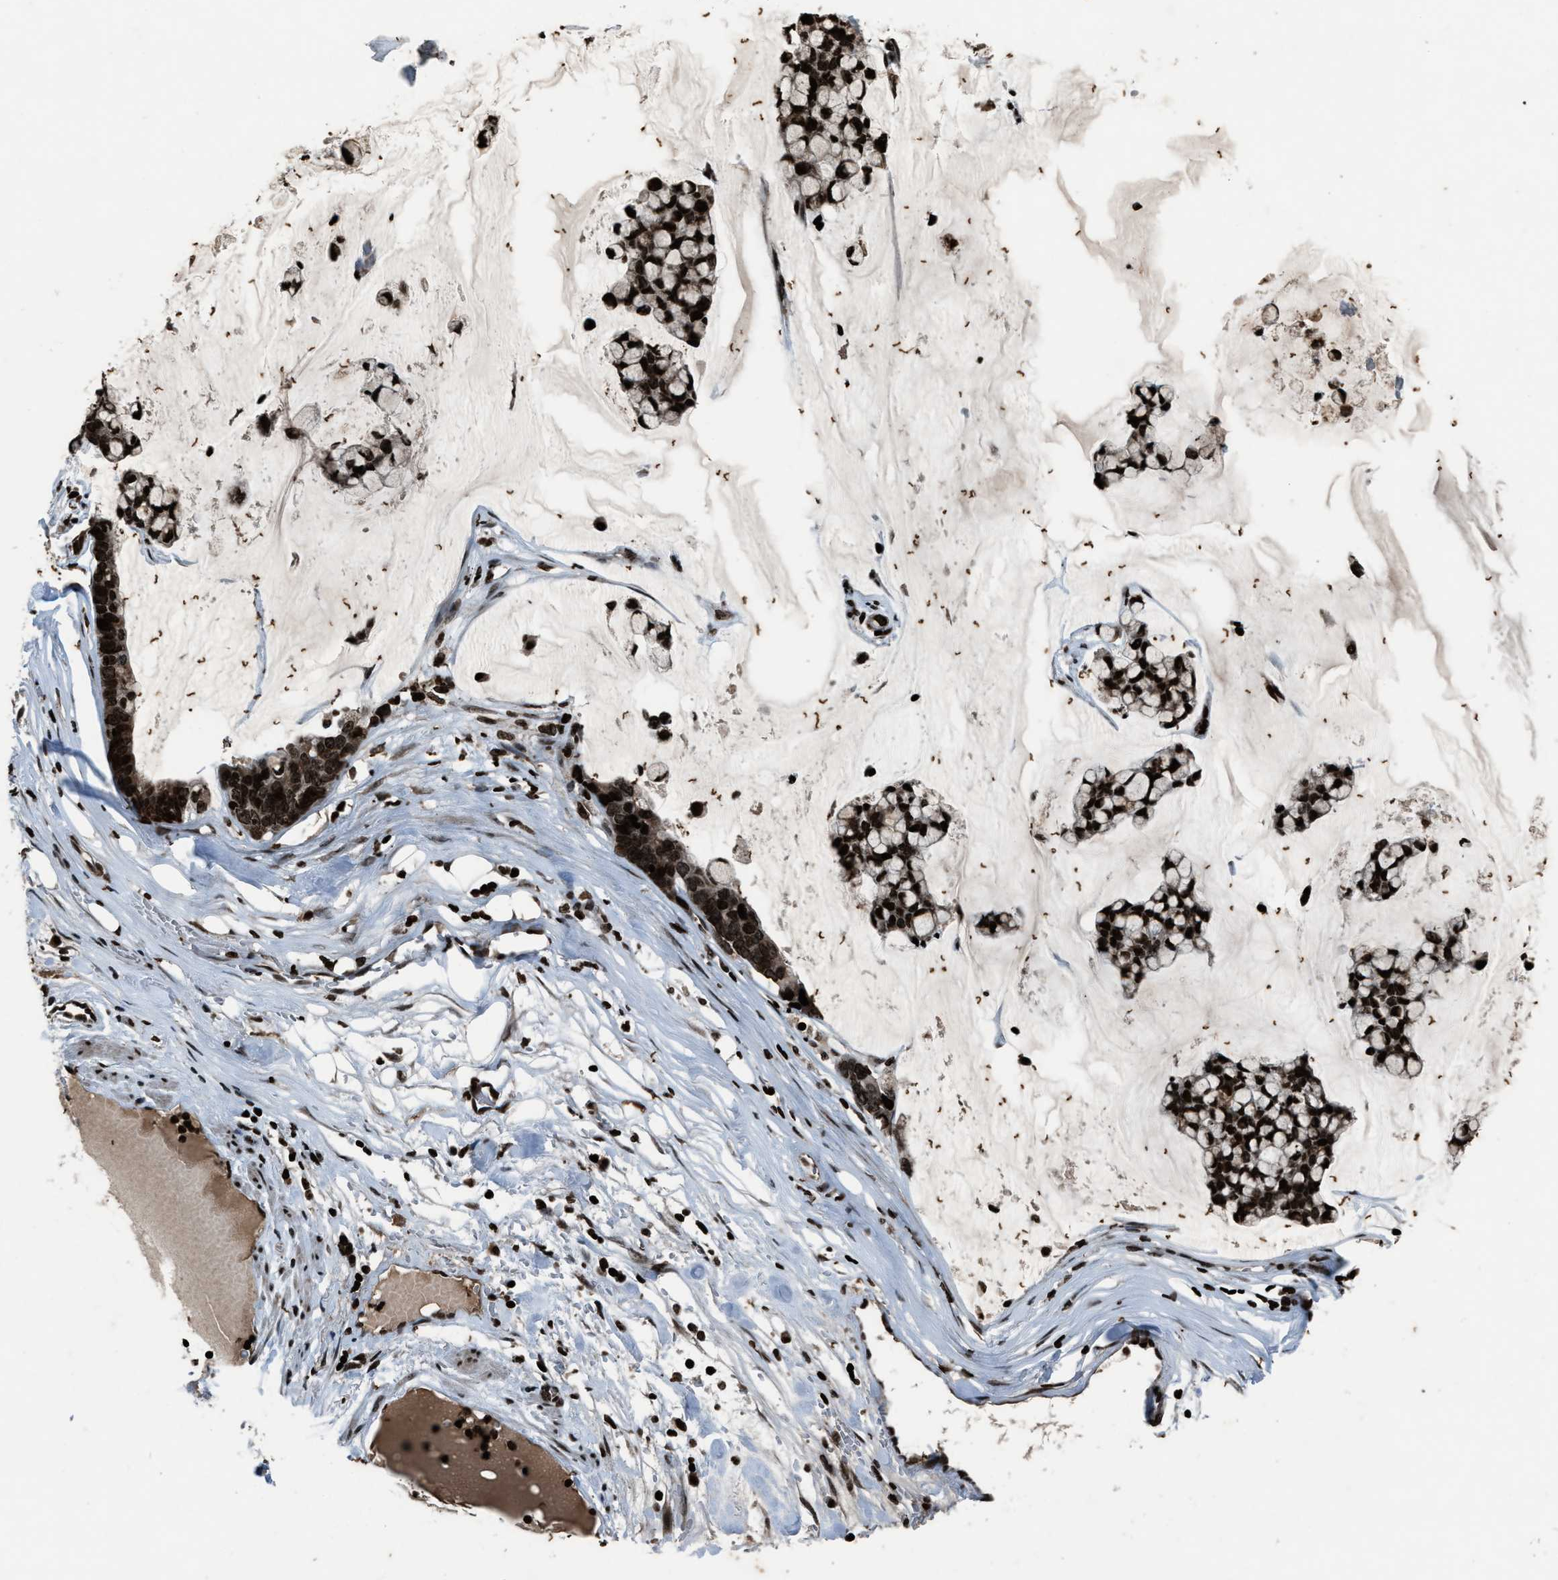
{"staining": {"intensity": "strong", "quantity": ">75%", "location": "nuclear"}, "tissue": "stomach cancer", "cell_type": "Tumor cells", "image_type": "cancer", "snomed": [{"axis": "morphology", "description": "Adenocarcinoma, NOS"}, {"axis": "topography", "description": "Stomach, lower"}], "caption": "There is high levels of strong nuclear positivity in tumor cells of stomach cancer, as demonstrated by immunohistochemical staining (brown color).", "gene": "H4C1", "patient": {"sex": "male", "age": 84}}